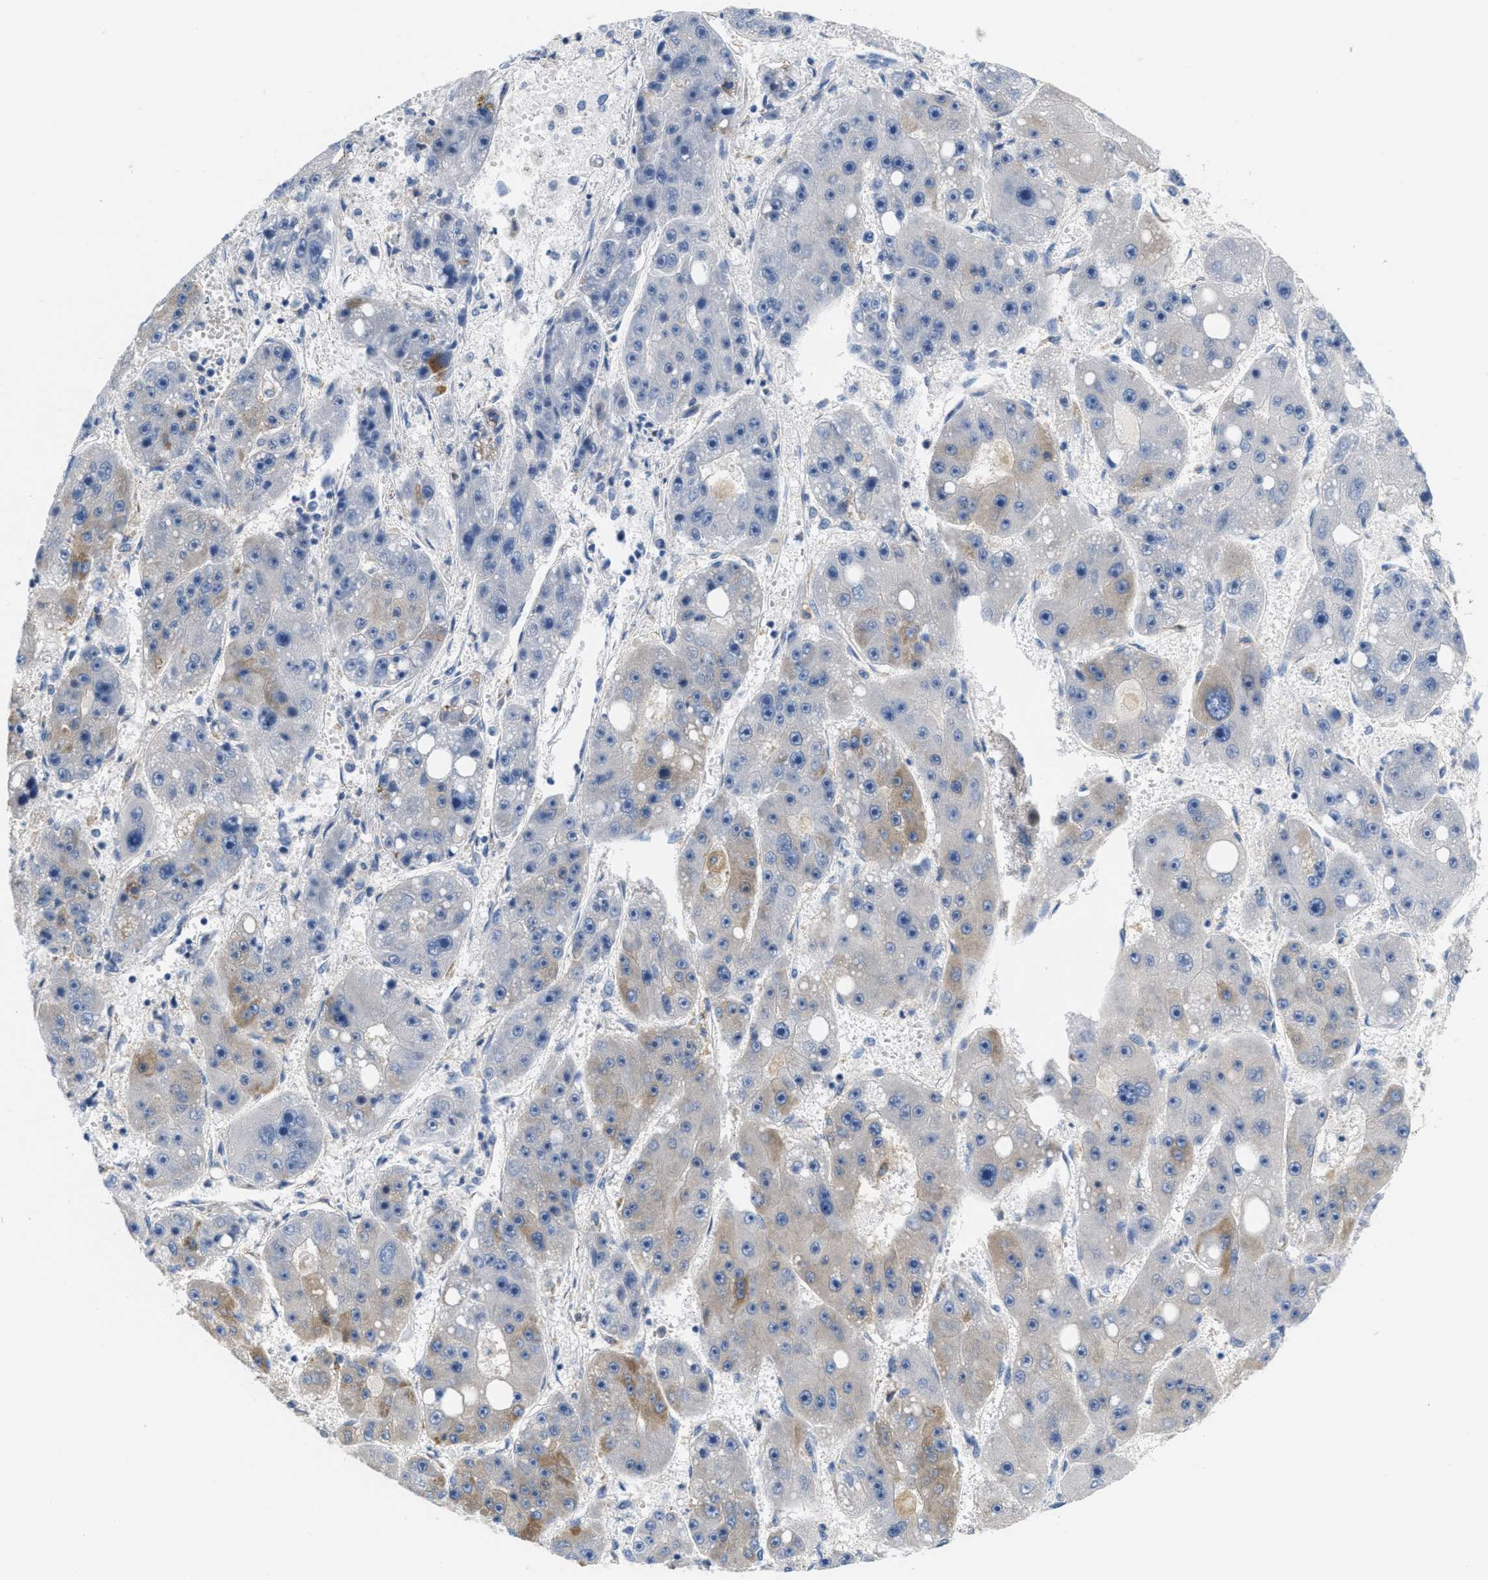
{"staining": {"intensity": "weak", "quantity": "<25%", "location": "cytoplasmic/membranous"}, "tissue": "liver cancer", "cell_type": "Tumor cells", "image_type": "cancer", "snomed": [{"axis": "morphology", "description": "Carcinoma, Hepatocellular, NOS"}, {"axis": "topography", "description": "Liver"}], "caption": "Immunohistochemistry histopathology image of liver cancer stained for a protein (brown), which reveals no expression in tumor cells. Nuclei are stained in blue.", "gene": "KCNJ5", "patient": {"sex": "female", "age": 61}}